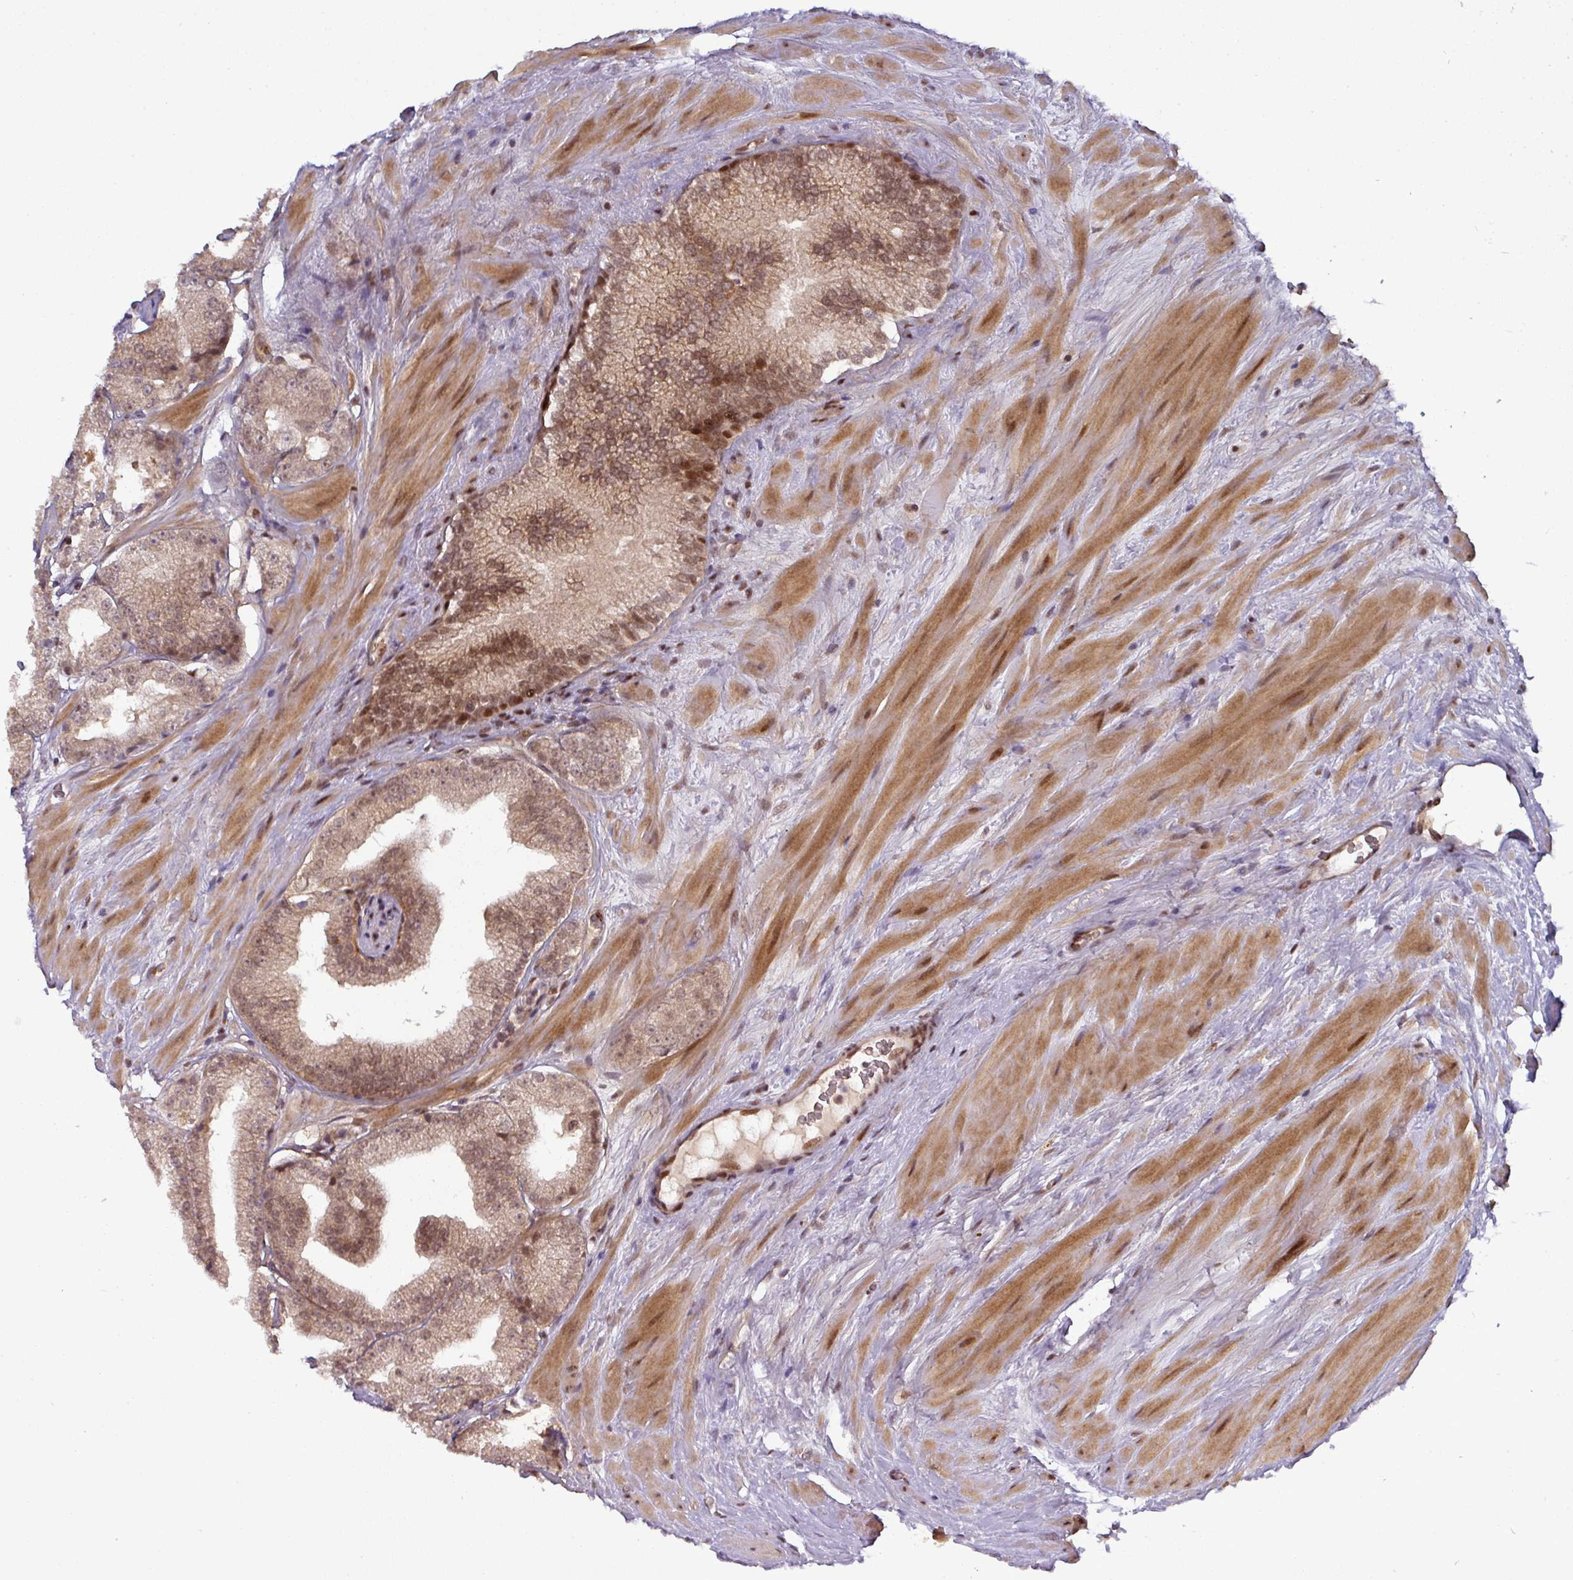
{"staining": {"intensity": "moderate", "quantity": ">75%", "location": "cytoplasmic/membranous,nuclear"}, "tissue": "prostate cancer", "cell_type": "Tumor cells", "image_type": "cancer", "snomed": [{"axis": "morphology", "description": "Adenocarcinoma, High grade"}, {"axis": "topography", "description": "Prostate"}], "caption": "Tumor cells reveal moderate cytoplasmic/membranous and nuclear positivity in about >75% of cells in prostate cancer.", "gene": "CIC", "patient": {"sex": "male", "age": 68}}